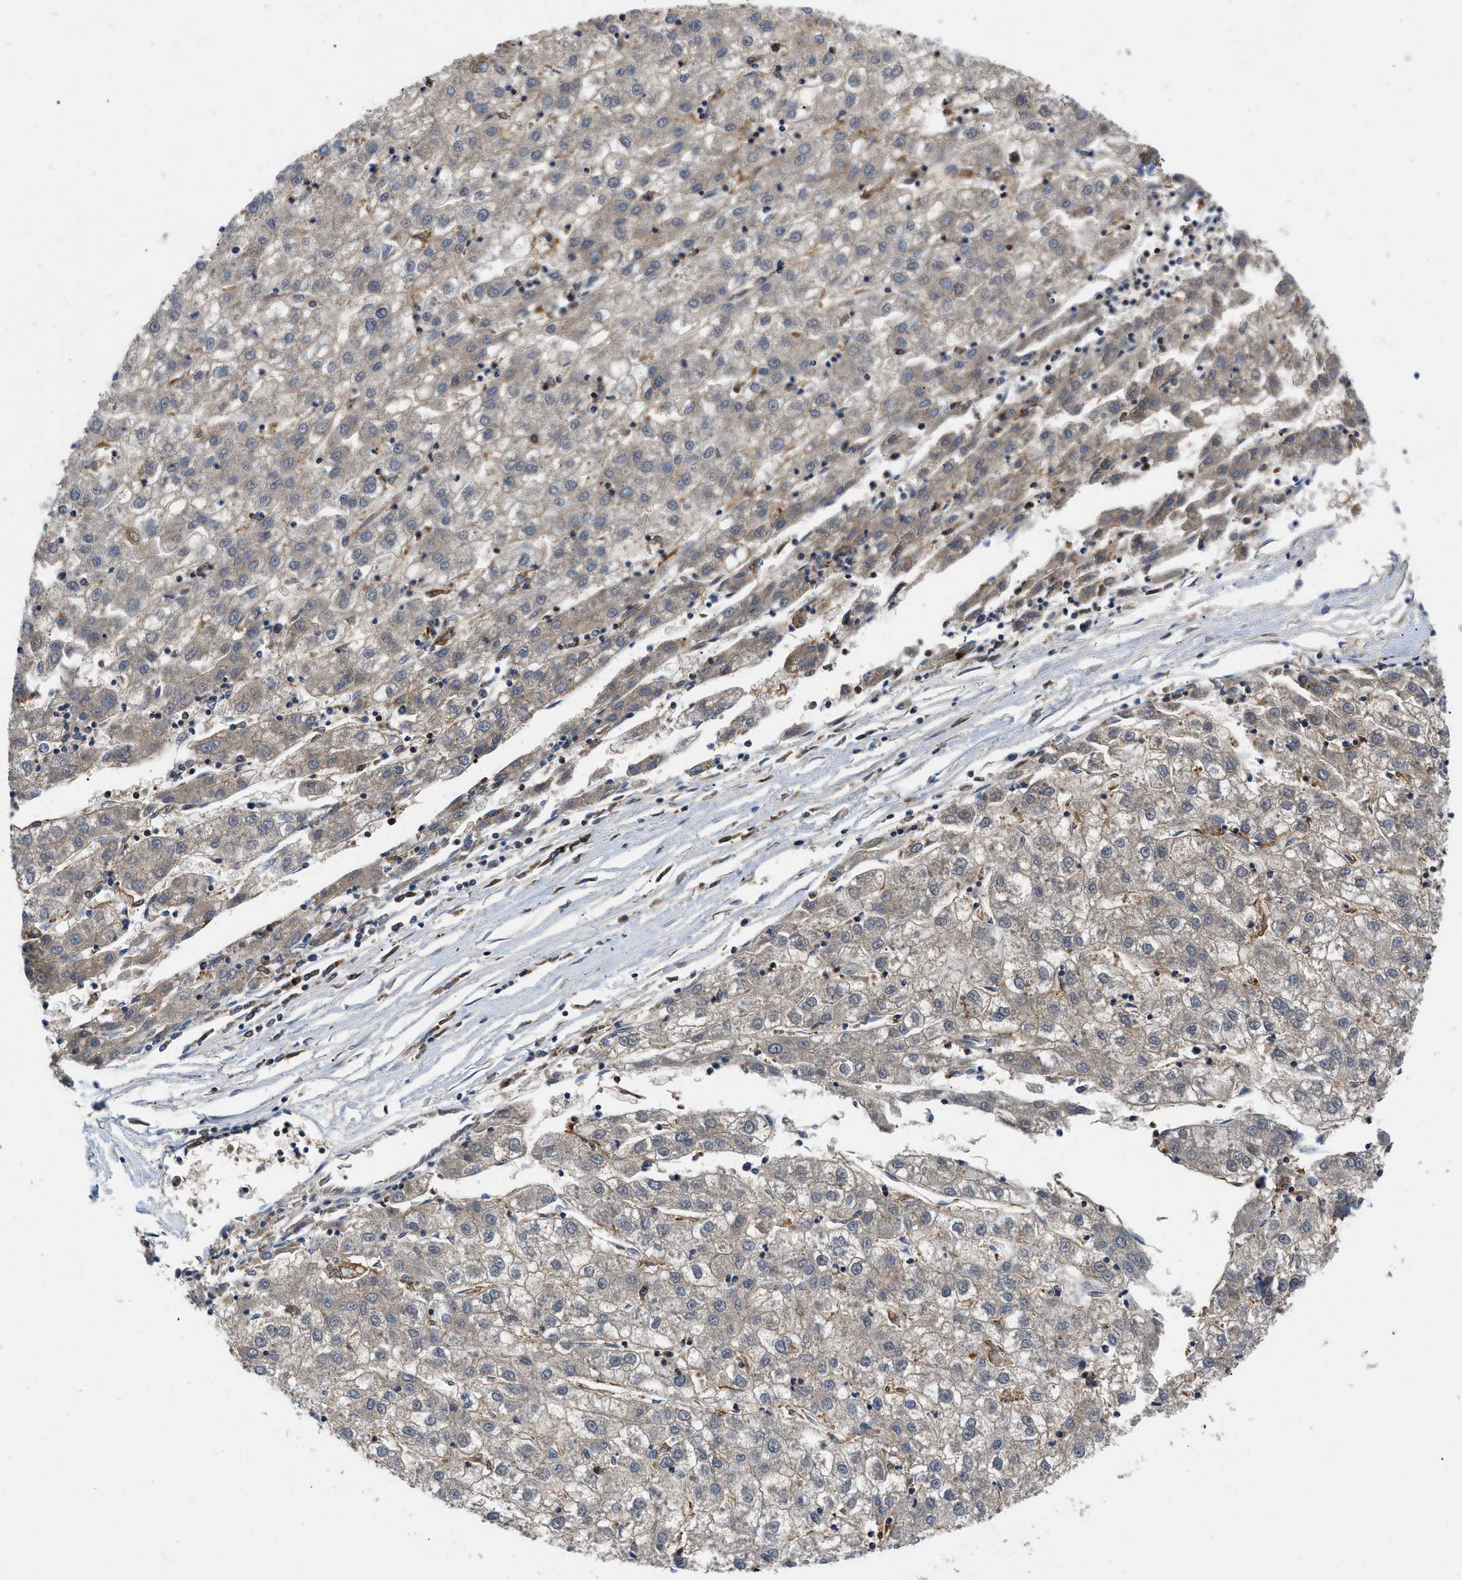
{"staining": {"intensity": "weak", "quantity": "<25%", "location": "cytoplasmic/membranous"}, "tissue": "liver cancer", "cell_type": "Tumor cells", "image_type": "cancer", "snomed": [{"axis": "morphology", "description": "Carcinoma, Hepatocellular, NOS"}, {"axis": "topography", "description": "Liver"}], "caption": "Image shows no protein staining in tumor cells of liver cancer tissue.", "gene": "ENPP4", "patient": {"sex": "male", "age": 72}}